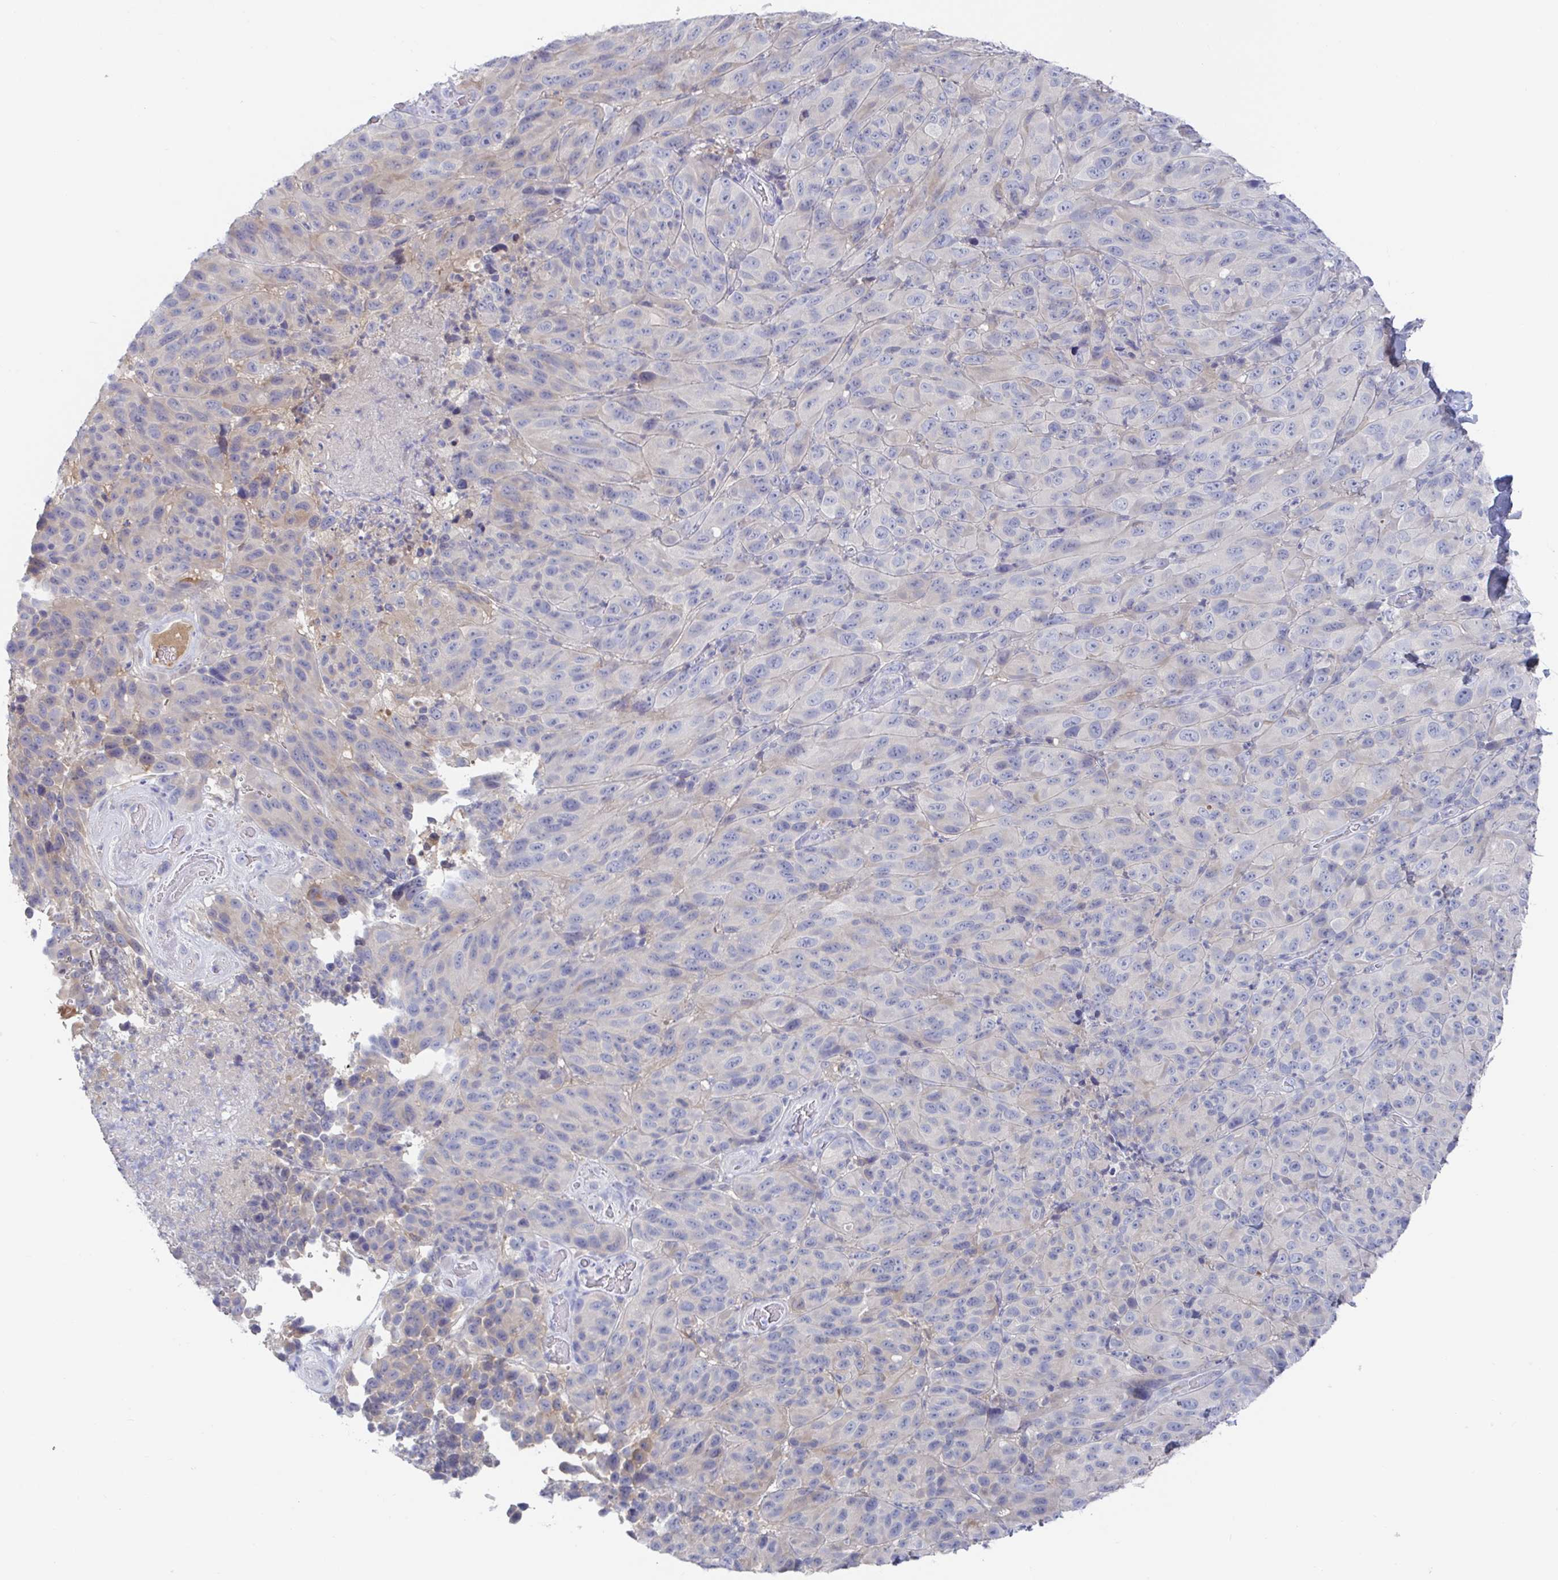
{"staining": {"intensity": "negative", "quantity": "none", "location": "none"}, "tissue": "melanoma", "cell_type": "Tumor cells", "image_type": "cancer", "snomed": [{"axis": "morphology", "description": "Malignant melanoma, NOS"}, {"axis": "topography", "description": "Skin"}], "caption": "Tumor cells show no significant protein staining in melanoma. (DAB (3,3'-diaminobenzidine) immunohistochemistry (IHC) visualized using brightfield microscopy, high magnification).", "gene": "GPR148", "patient": {"sex": "male", "age": 85}}